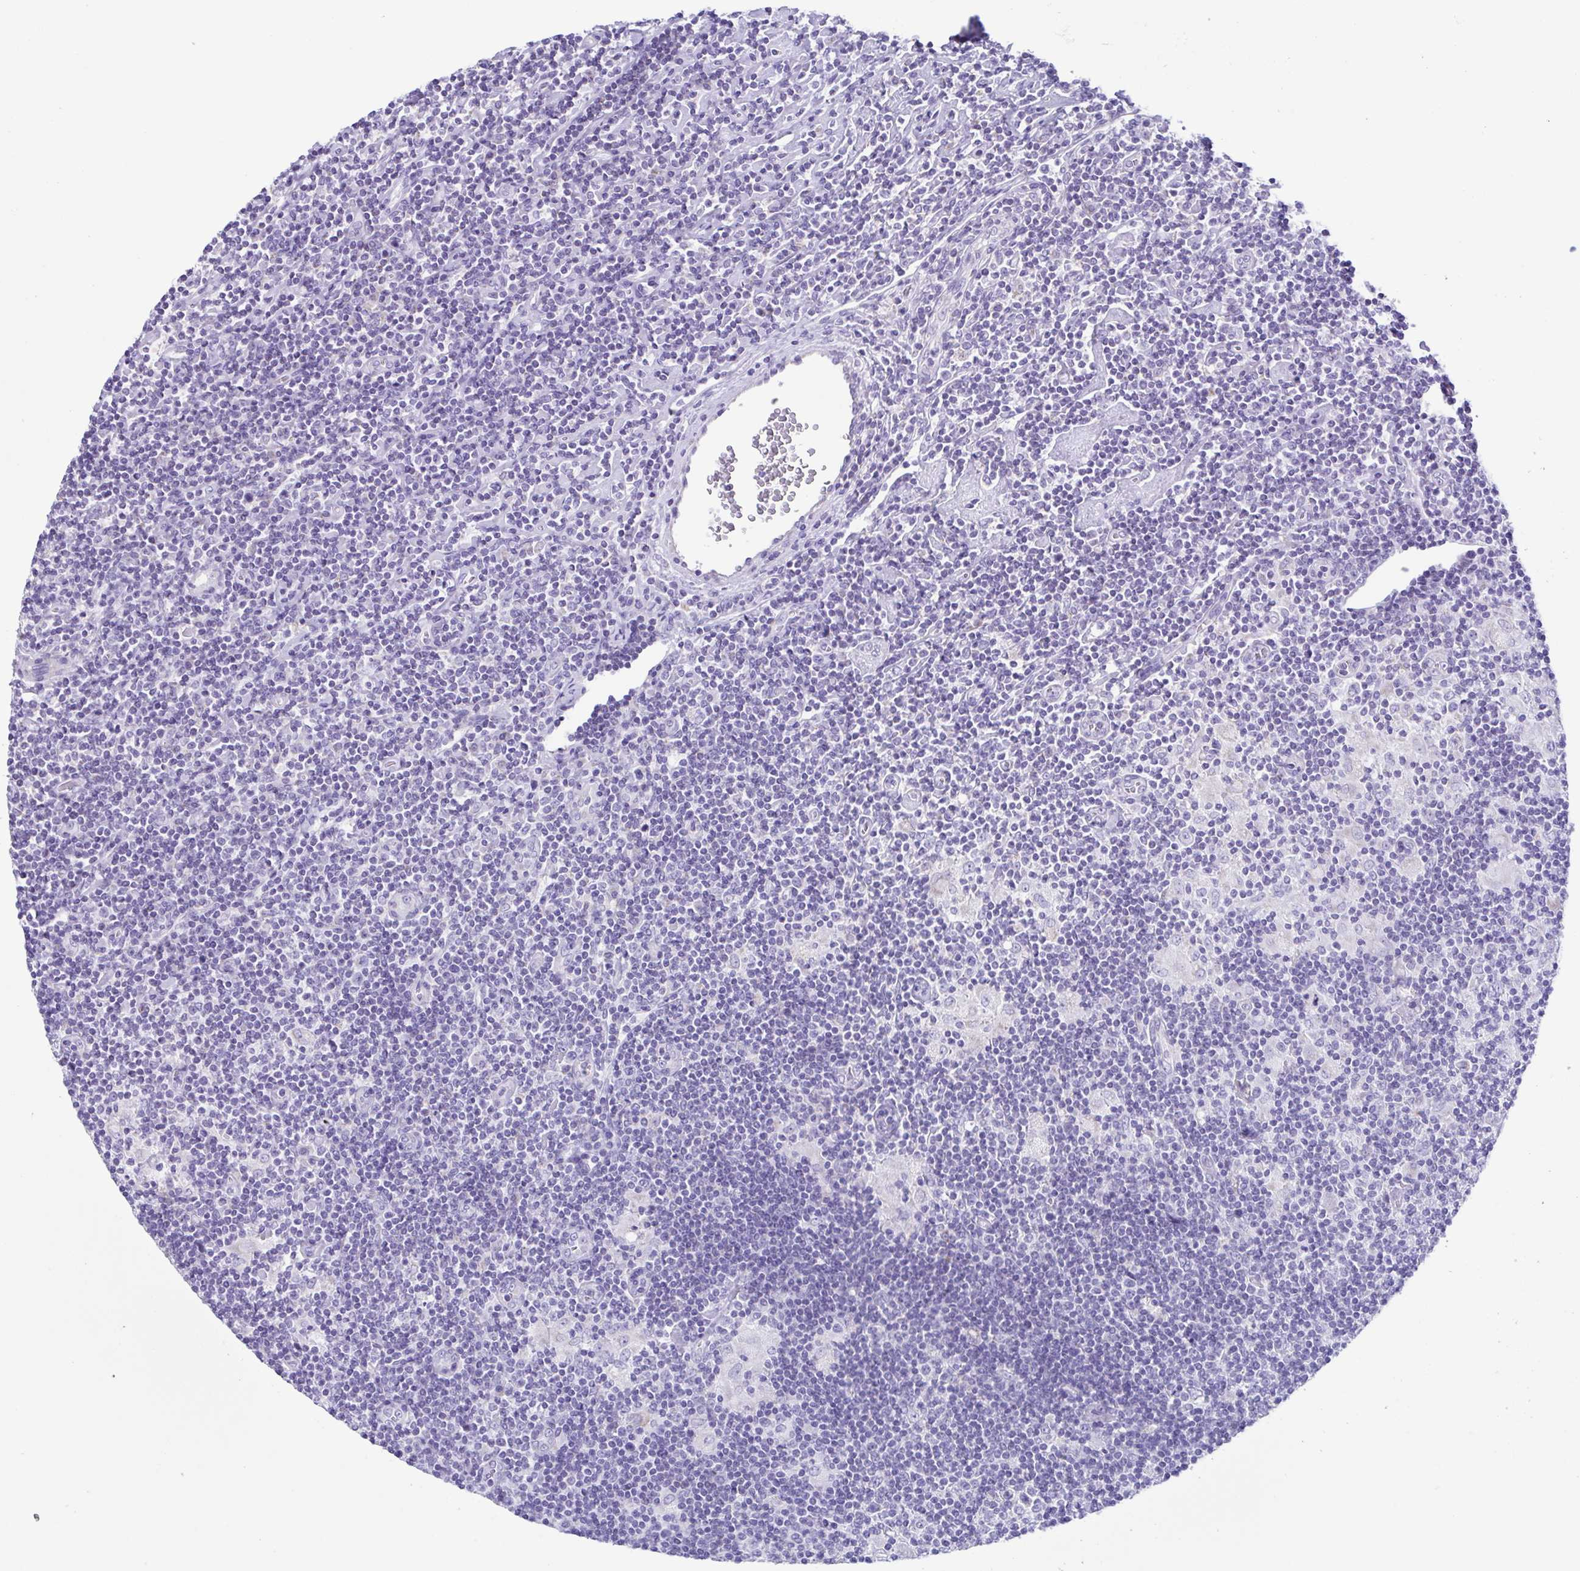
{"staining": {"intensity": "negative", "quantity": "none", "location": "none"}, "tissue": "lymphoma", "cell_type": "Tumor cells", "image_type": "cancer", "snomed": [{"axis": "morphology", "description": "Hodgkin's disease, NOS"}, {"axis": "topography", "description": "Lymph node"}], "caption": "Protein analysis of lymphoma displays no significant staining in tumor cells.", "gene": "ACTRT3", "patient": {"sex": "male", "age": 40}}